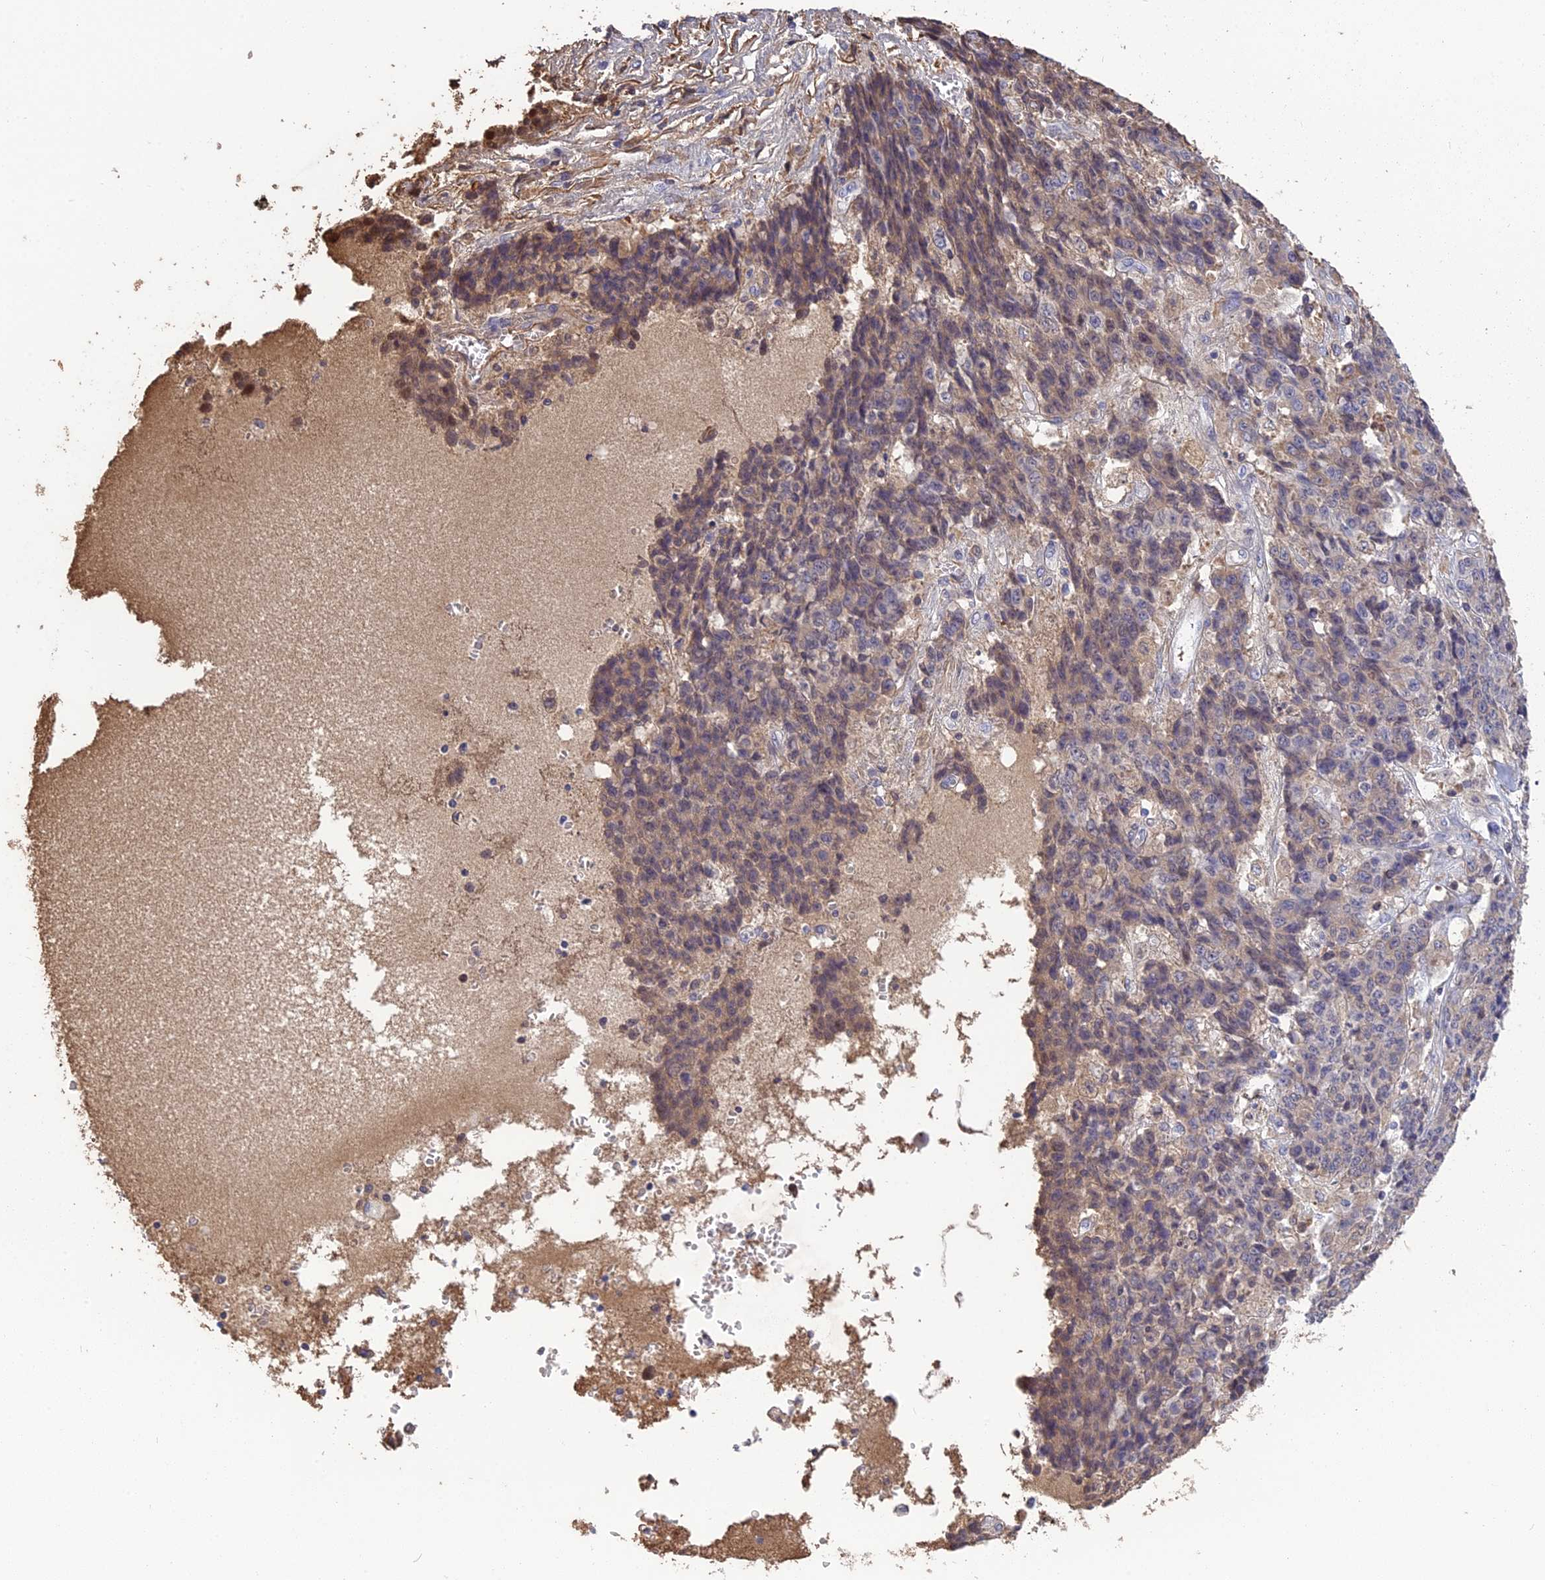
{"staining": {"intensity": "weak", "quantity": "25%-75%", "location": "cytoplasmic/membranous"}, "tissue": "ovarian cancer", "cell_type": "Tumor cells", "image_type": "cancer", "snomed": [{"axis": "morphology", "description": "Carcinoma, endometroid"}, {"axis": "topography", "description": "Ovary"}], "caption": "A brown stain shows weak cytoplasmic/membranous positivity of a protein in ovarian cancer tumor cells.", "gene": "PZP", "patient": {"sex": "female", "age": 42}}